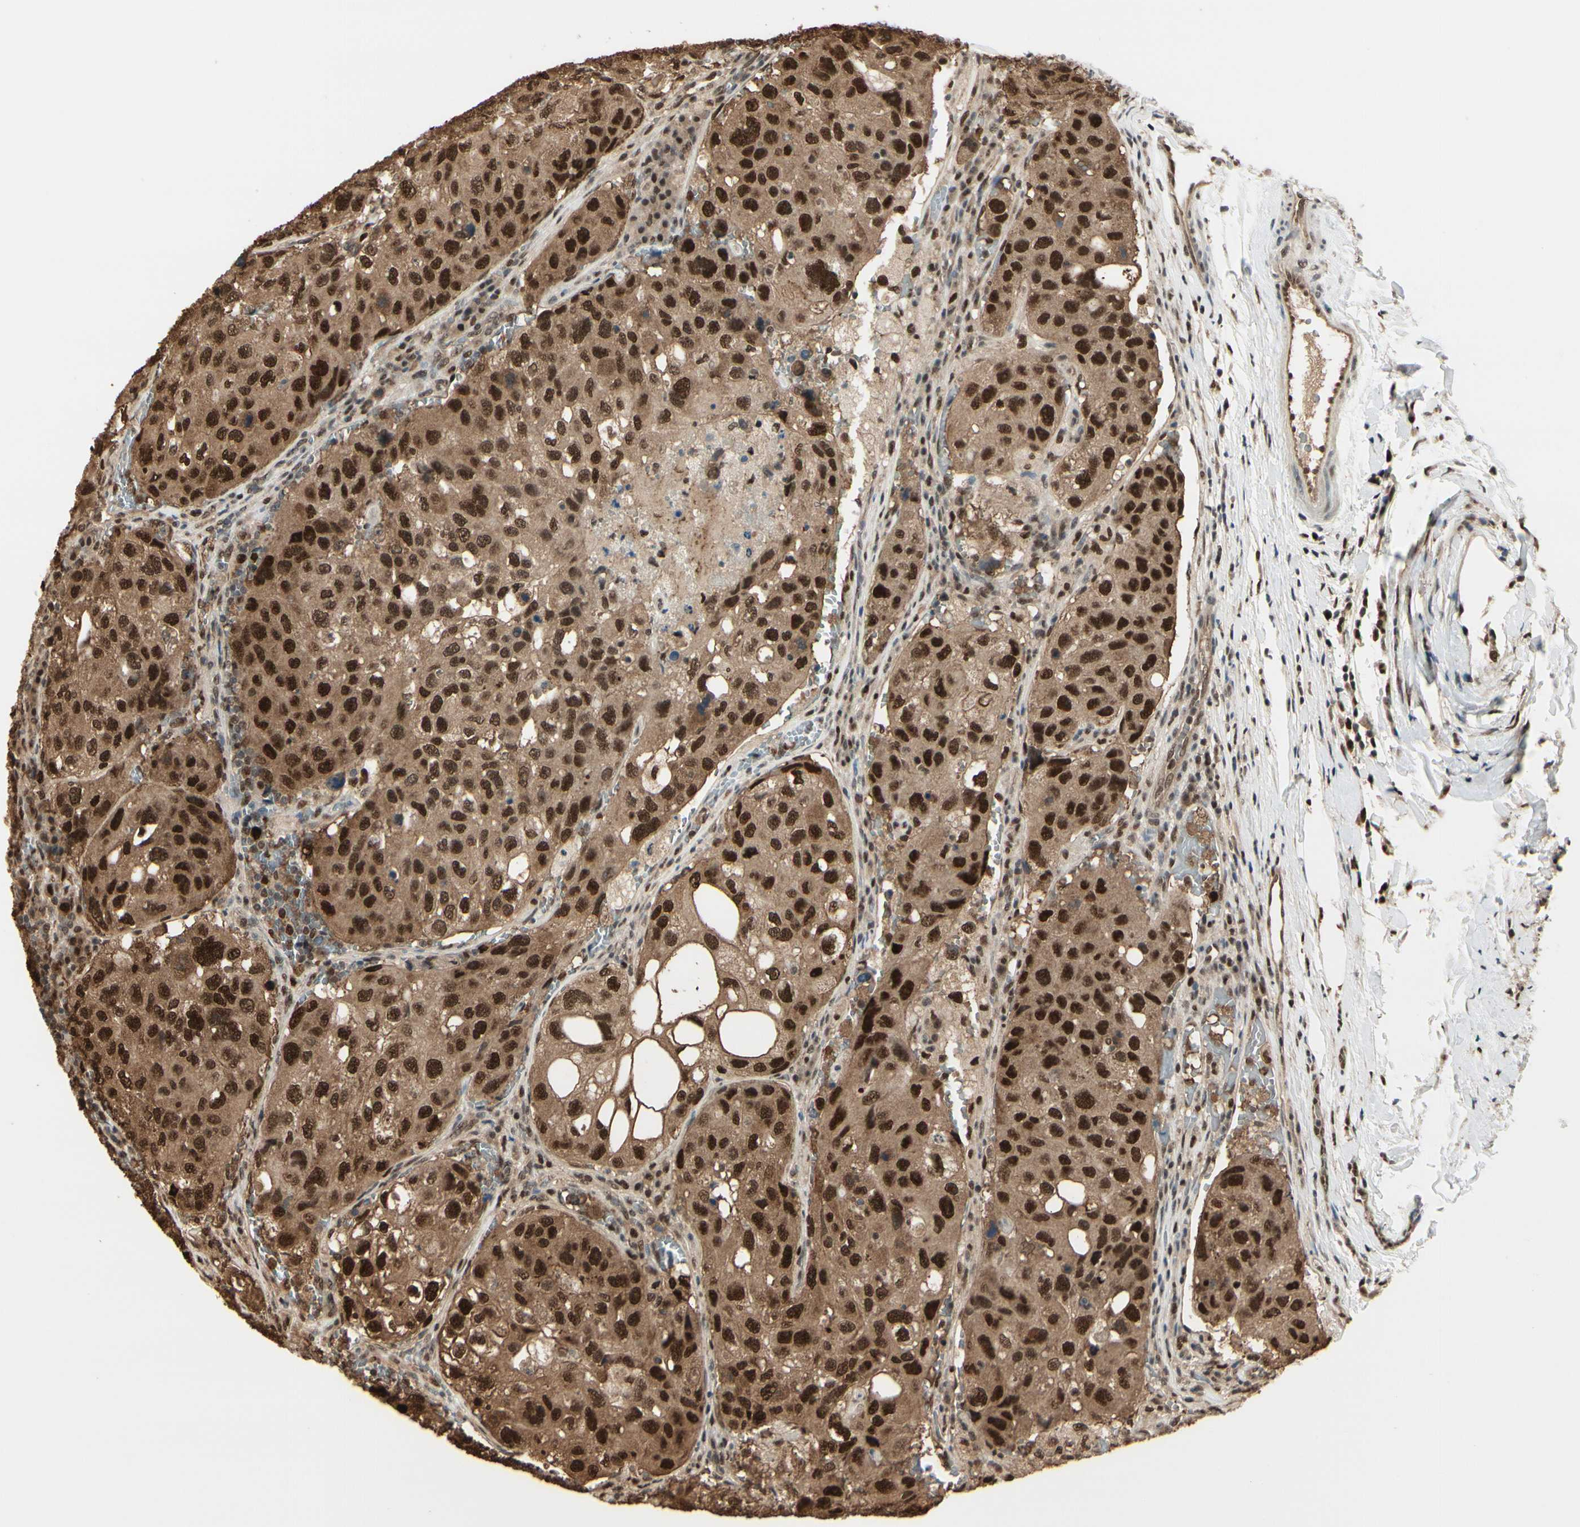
{"staining": {"intensity": "strong", "quantity": ">75%", "location": "cytoplasmic/membranous,nuclear"}, "tissue": "urothelial cancer", "cell_type": "Tumor cells", "image_type": "cancer", "snomed": [{"axis": "morphology", "description": "Urothelial carcinoma, High grade"}, {"axis": "topography", "description": "Lymph node"}, {"axis": "topography", "description": "Urinary bladder"}], "caption": "About >75% of tumor cells in urothelial cancer demonstrate strong cytoplasmic/membranous and nuclear protein staining as visualized by brown immunohistochemical staining.", "gene": "HSF1", "patient": {"sex": "male", "age": 51}}